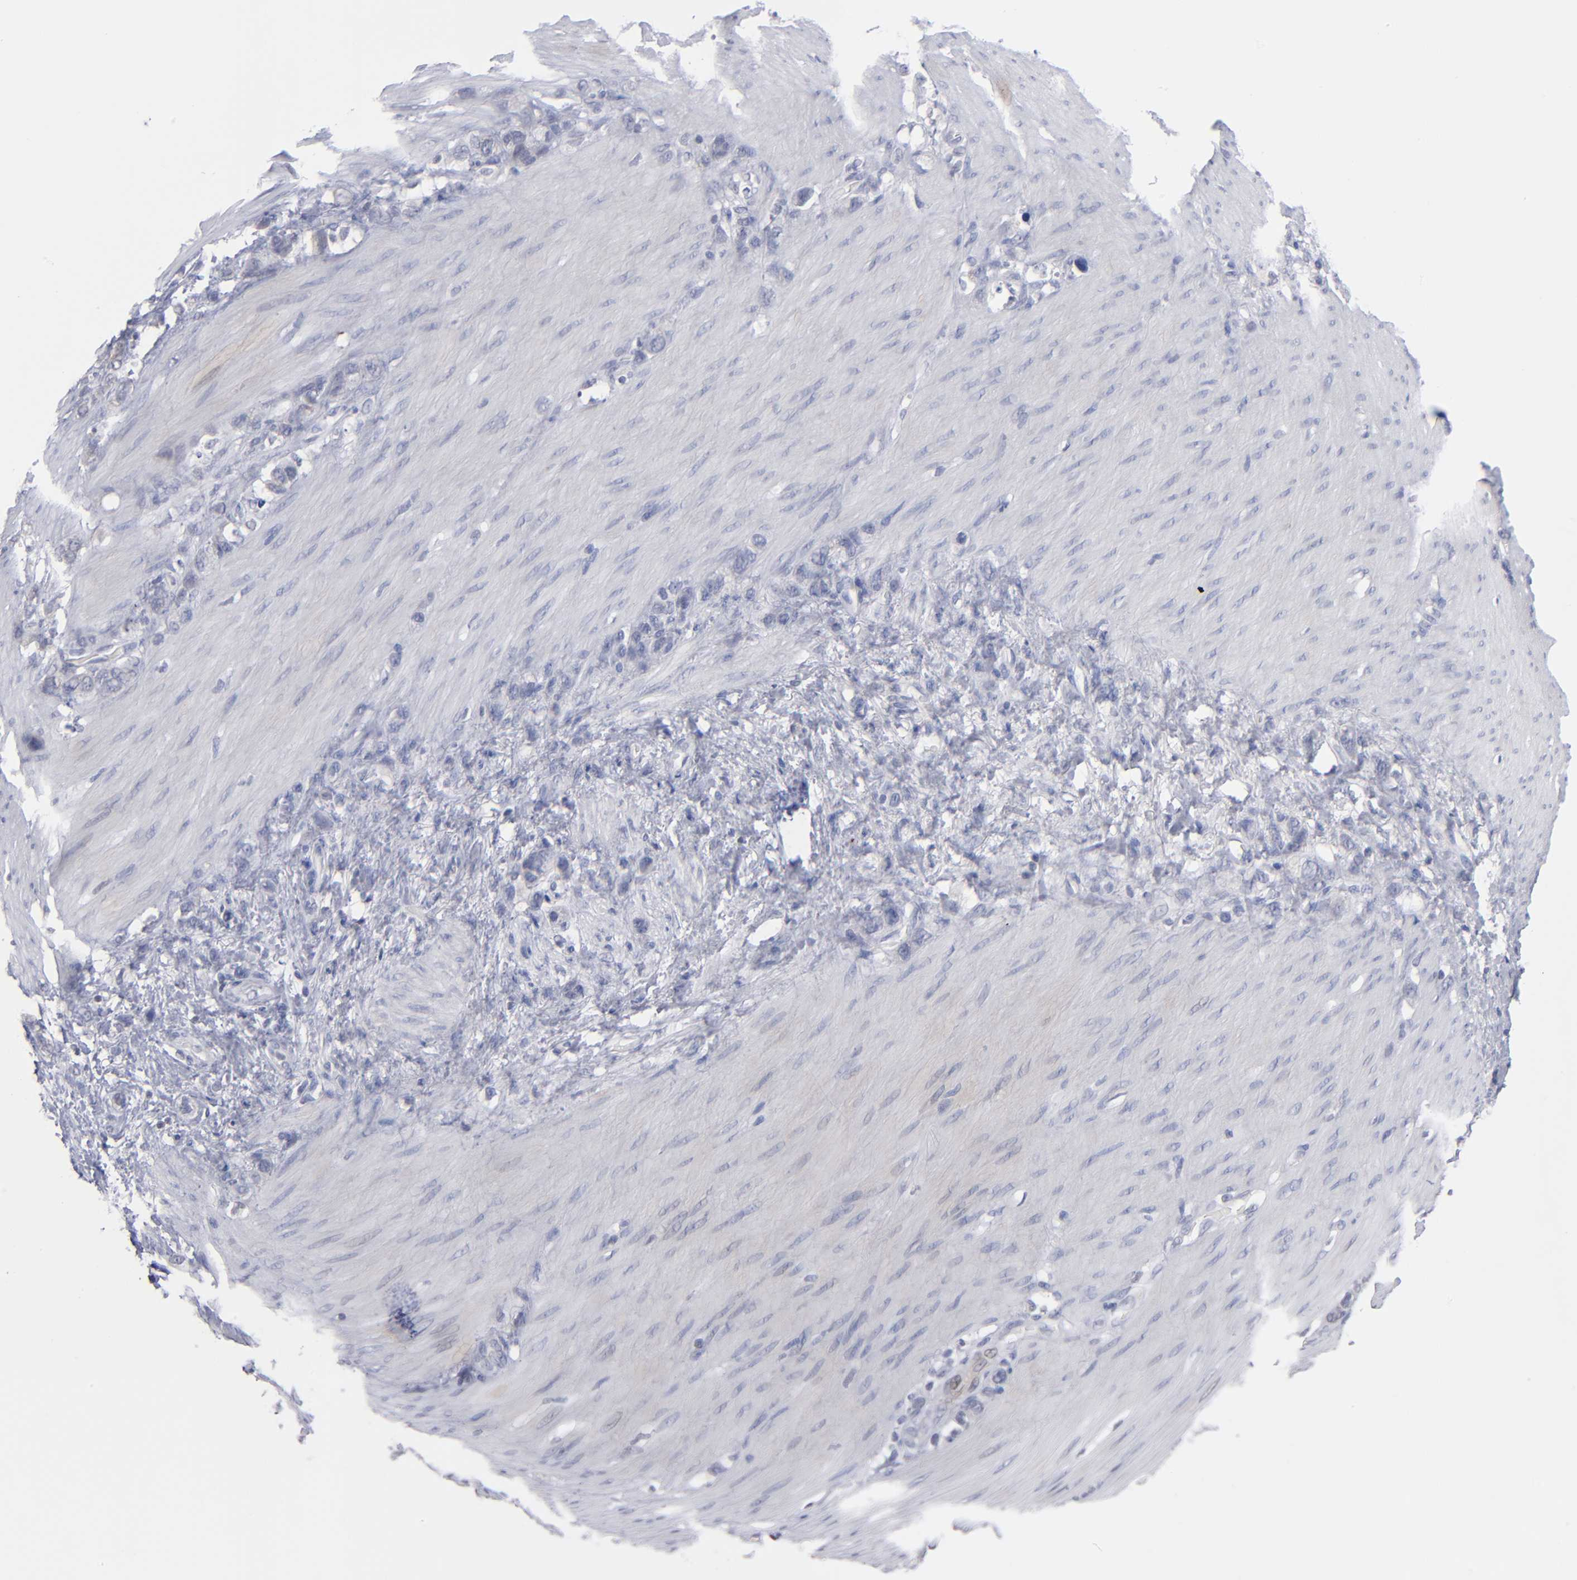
{"staining": {"intensity": "negative", "quantity": "none", "location": "none"}, "tissue": "stomach cancer", "cell_type": "Tumor cells", "image_type": "cancer", "snomed": [{"axis": "morphology", "description": "Normal tissue, NOS"}, {"axis": "morphology", "description": "Adenocarcinoma, NOS"}, {"axis": "morphology", "description": "Adenocarcinoma, High grade"}, {"axis": "topography", "description": "Stomach, upper"}, {"axis": "topography", "description": "Stomach"}], "caption": "Tumor cells are negative for brown protein staining in stomach cancer.", "gene": "RPH3A", "patient": {"sex": "female", "age": 65}}